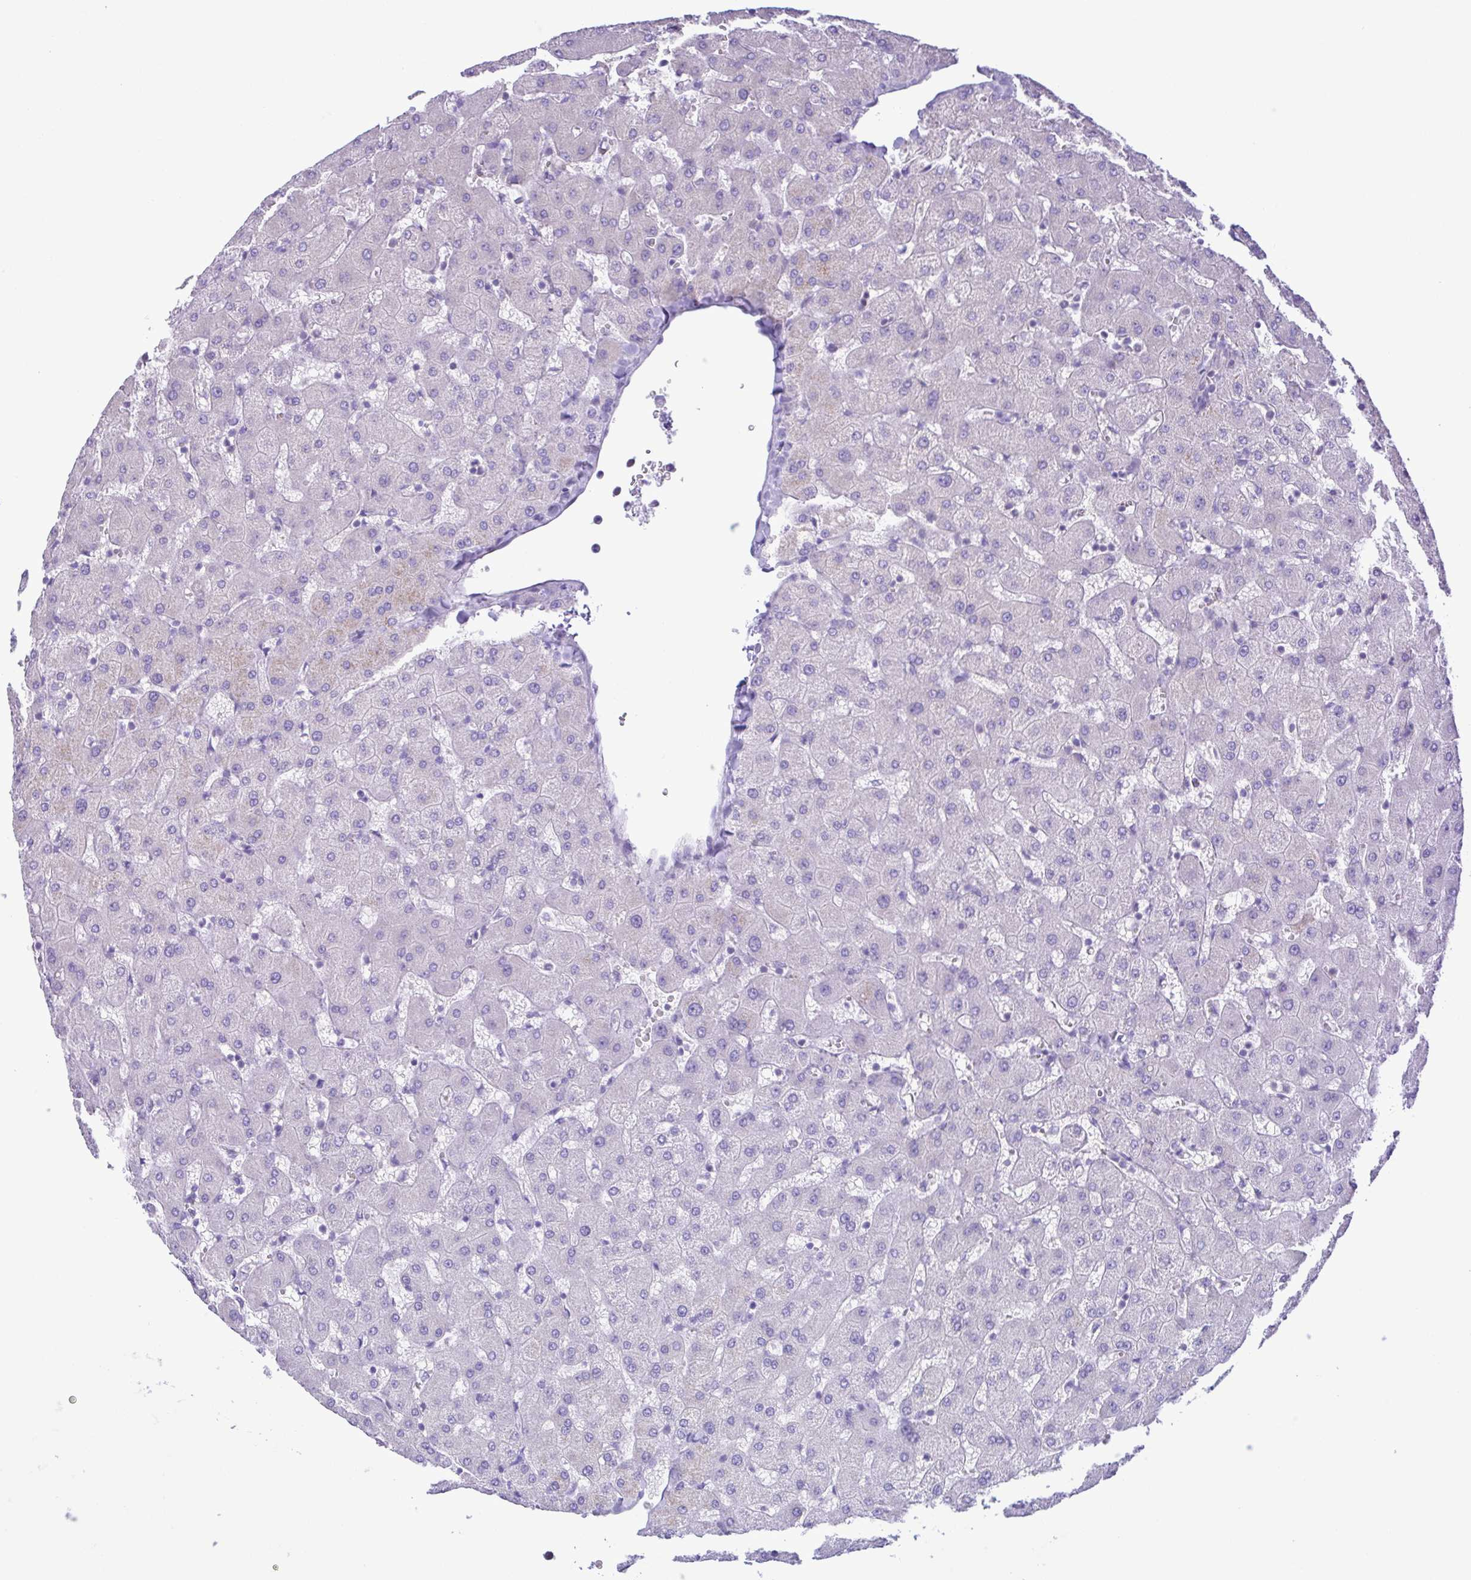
{"staining": {"intensity": "negative", "quantity": "none", "location": "none"}, "tissue": "liver", "cell_type": "Cholangiocytes", "image_type": "normal", "snomed": [{"axis": "morphology", "description": "Normal tissue, NOS"}, {"axis": "topography", "description": "Liver"}], "caption": "DAB immunohistochemical staining of unremarkable human liver demonstrates no significant expression in cholangiocytes.", "gene": "CYP17A1", "patient": {"sex": "female", "age": 63}}